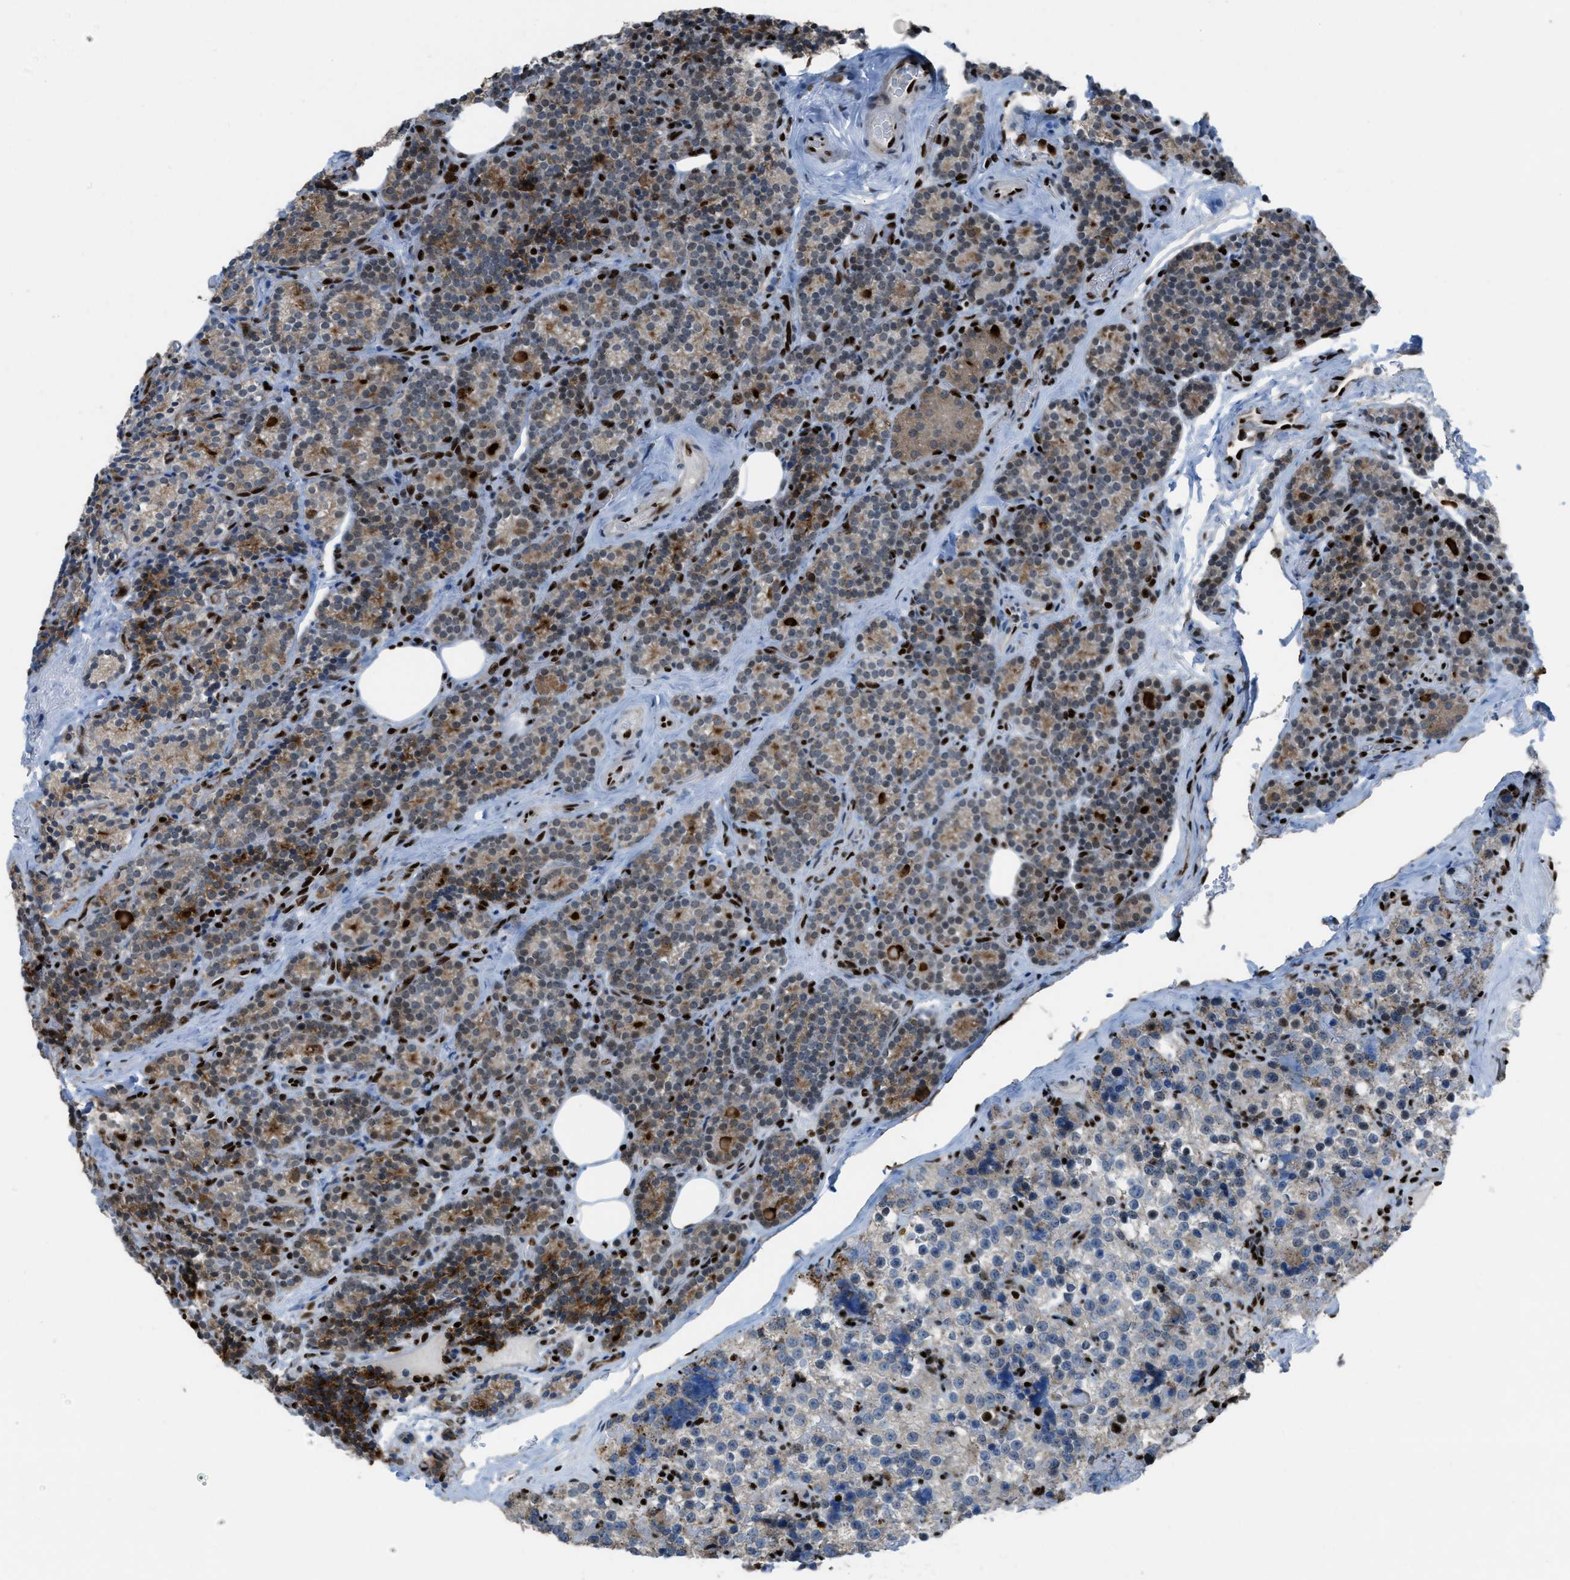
{"staining": {"intensity": "moderate", "quantity": ">75%", "location": "cytoplasmic/membranous,nuclear"}, "tissue": "parathyroid gland", "cell_type": "Glandular cells", "image_type": "normal", "snomed": [{"axis": "morphology", "description": "Normal tissue, NOS"}, {"axis": "morphology", "description": "Adenoma, NOS"}, {"axis": "topography", "description": "Parathyroid gland"}], "caption": "IHC image of unremarkable parathyroid gland: parathyroid gland stained using immunohistochemistry (IHC) shows medium levels of moderate protein expression localized specifically in the cytoplasmic/membranous,nuclear of glandular cells, appearing as a cytoplasmic/membranous,nuclear brown color.", "gene": "SLFN5", "patient": {"sex": "female", "age": 51}}